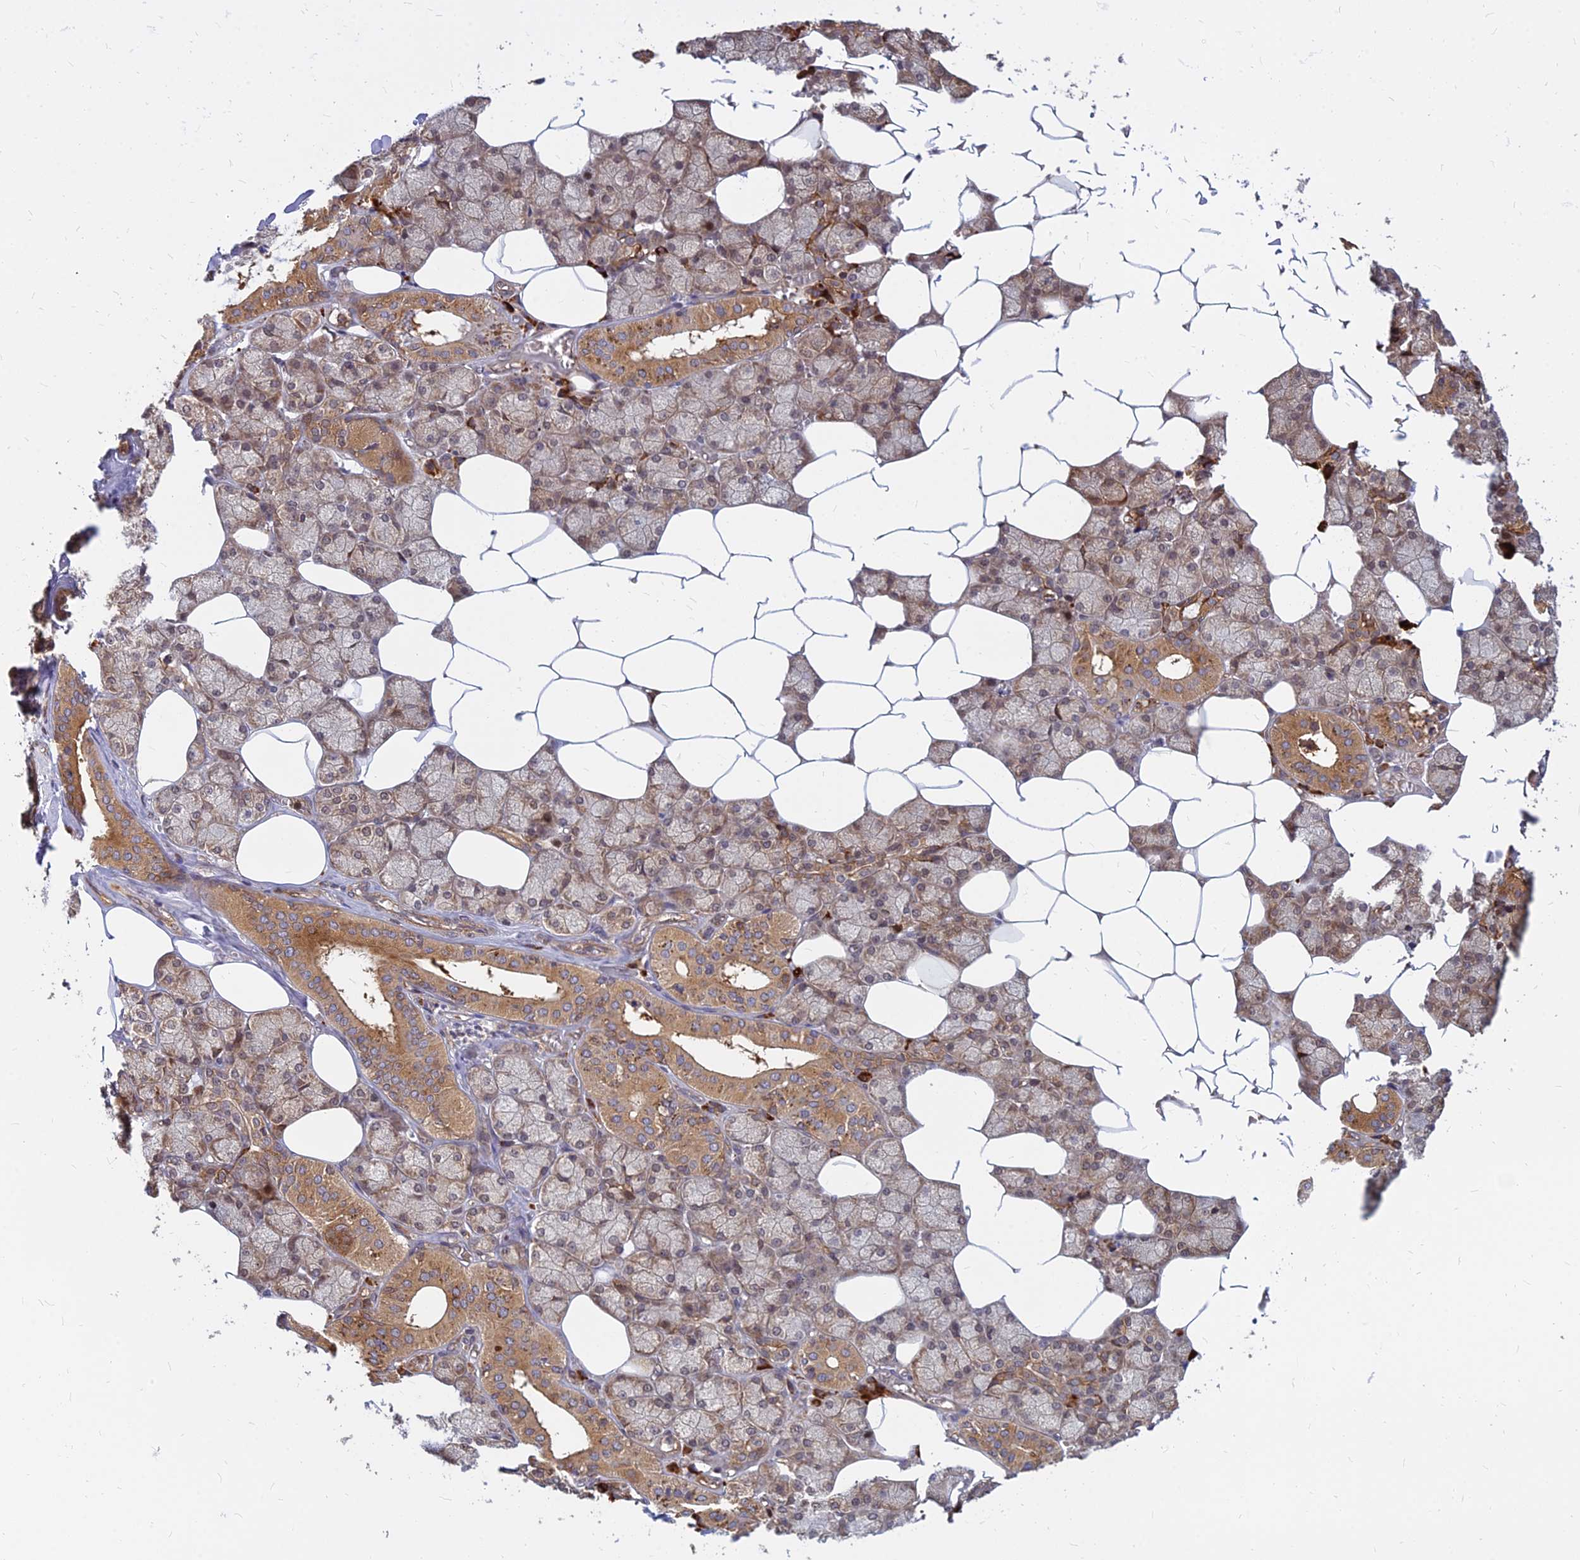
{"staining": {"intensity": "moderate", "quantity": "25%-75%", "location": "cytoplasmic/membranous"}, "tissue": "salivary gland", "cell_type": "Glandular cells", "image_type": "normal", "snomed": [{"axis": "morphology", "description": "Normal tissue, NOS"}, {"axis": "topography", "description": "Salivary gland"}], "caption": "Moderate cytoplasmic/membranous positivity for a protein is seen in approximately 25%-75% of glandular cells of unremarkable salivary gland using immunohistochemistry.", "gene": "CCT6A", "patient": {"sex": "male", "age": 62}}